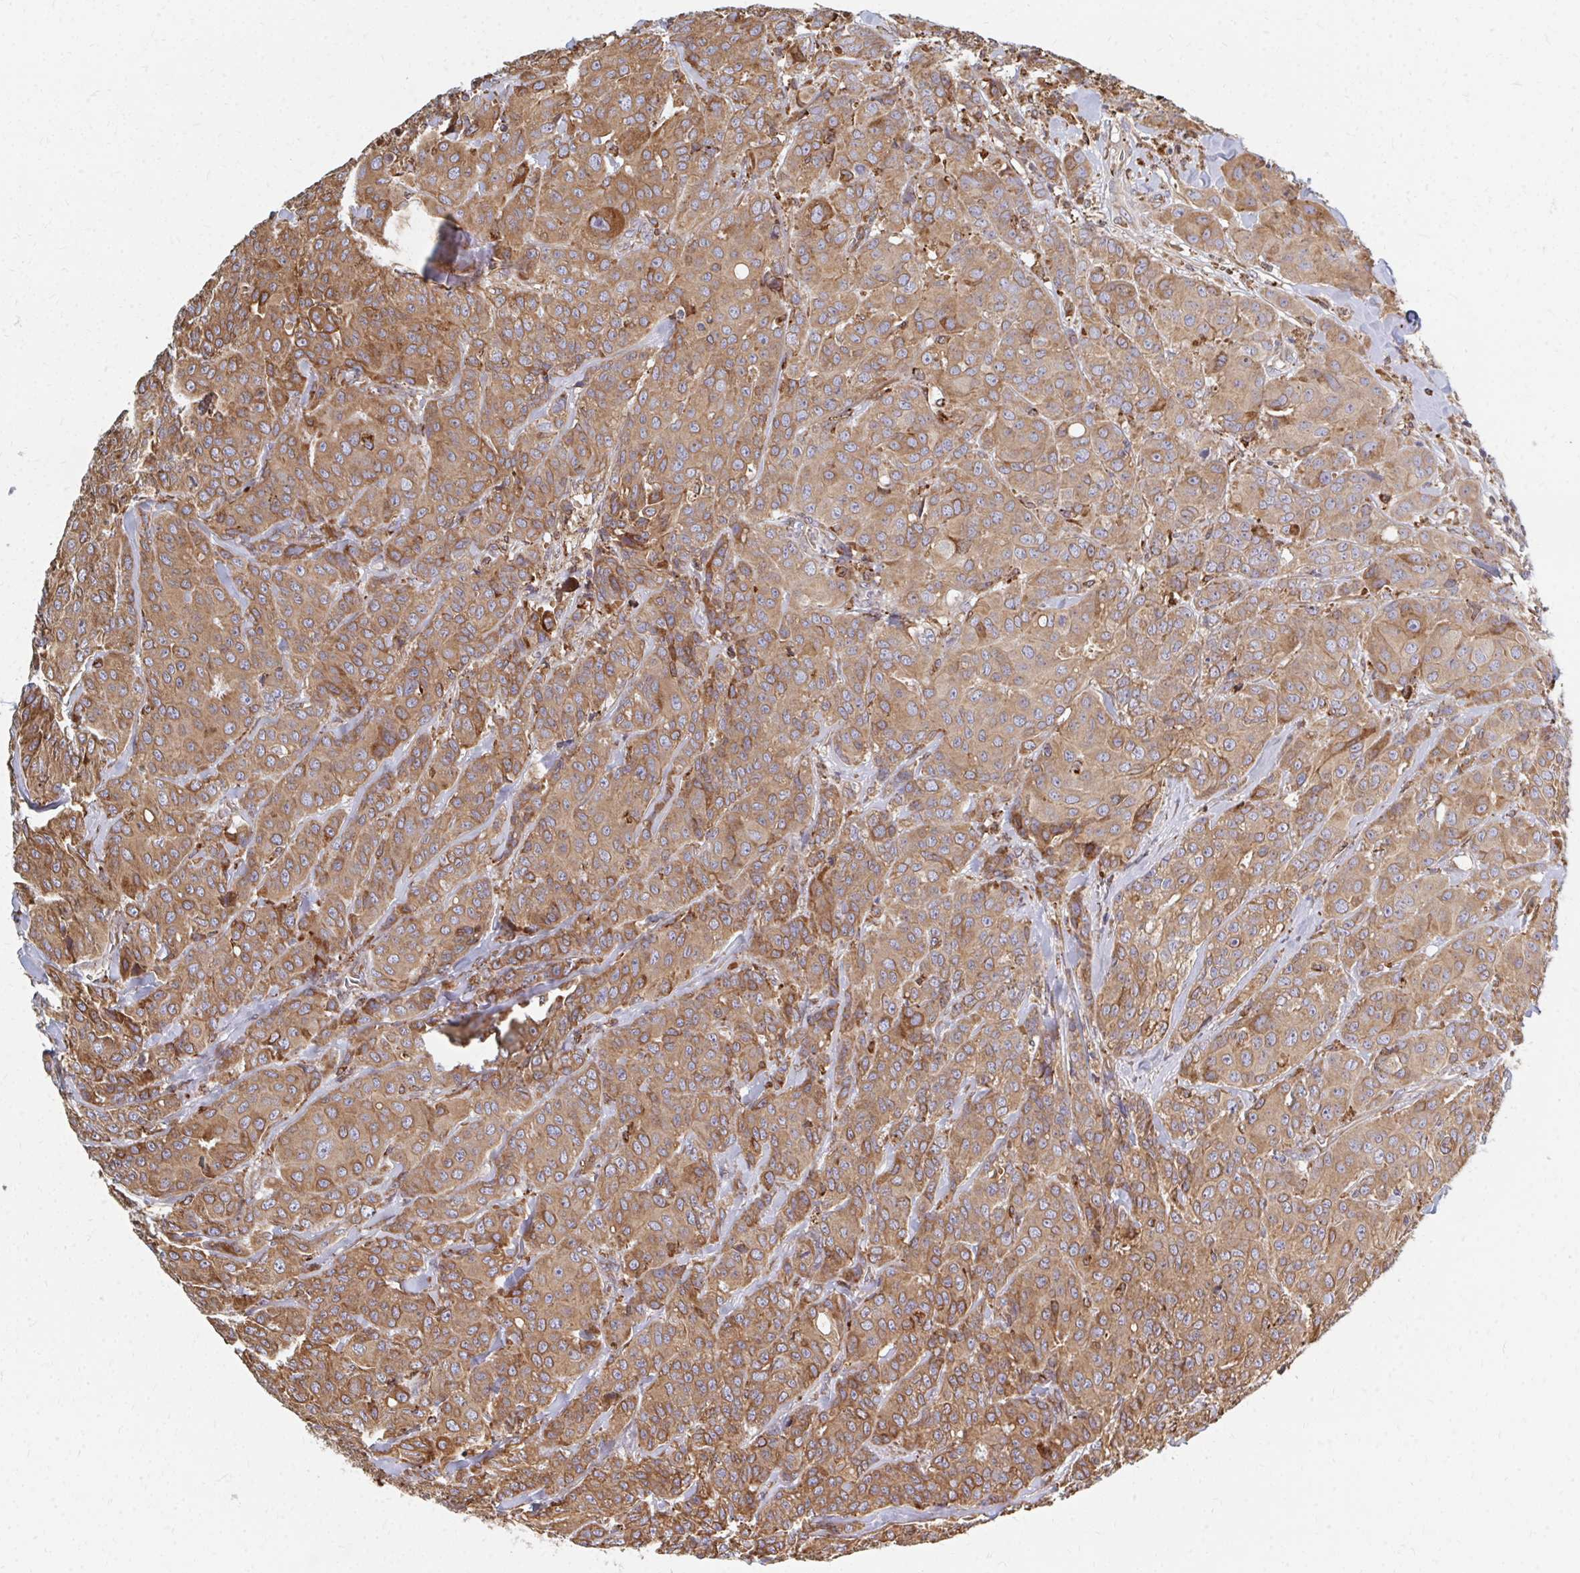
{"staining": {"intensity": "moderate", "quantity": ">75%", "location": "cytoplasmic/membranous"}, "tissue": "breast cancer", "cell_type": "Tumor cells", "image_type": "cancer", "snomed": [{"axis": "morphology", "description": "Normal tissue, NOS"}, {"axis": "morphology", "description": "Duct carcinoma"}, {"axis": "topography", "description": "Breast"}], "caption": "Immunohistochemistry (IHC) of human breast infiltrating ductal carcinoma displays medium levels of moderate cytoplasmic/membranous expression in about >75% of tumor cells.", "gene": "PPP1R13L", "patient": {"sex": "female", "age": 43}}